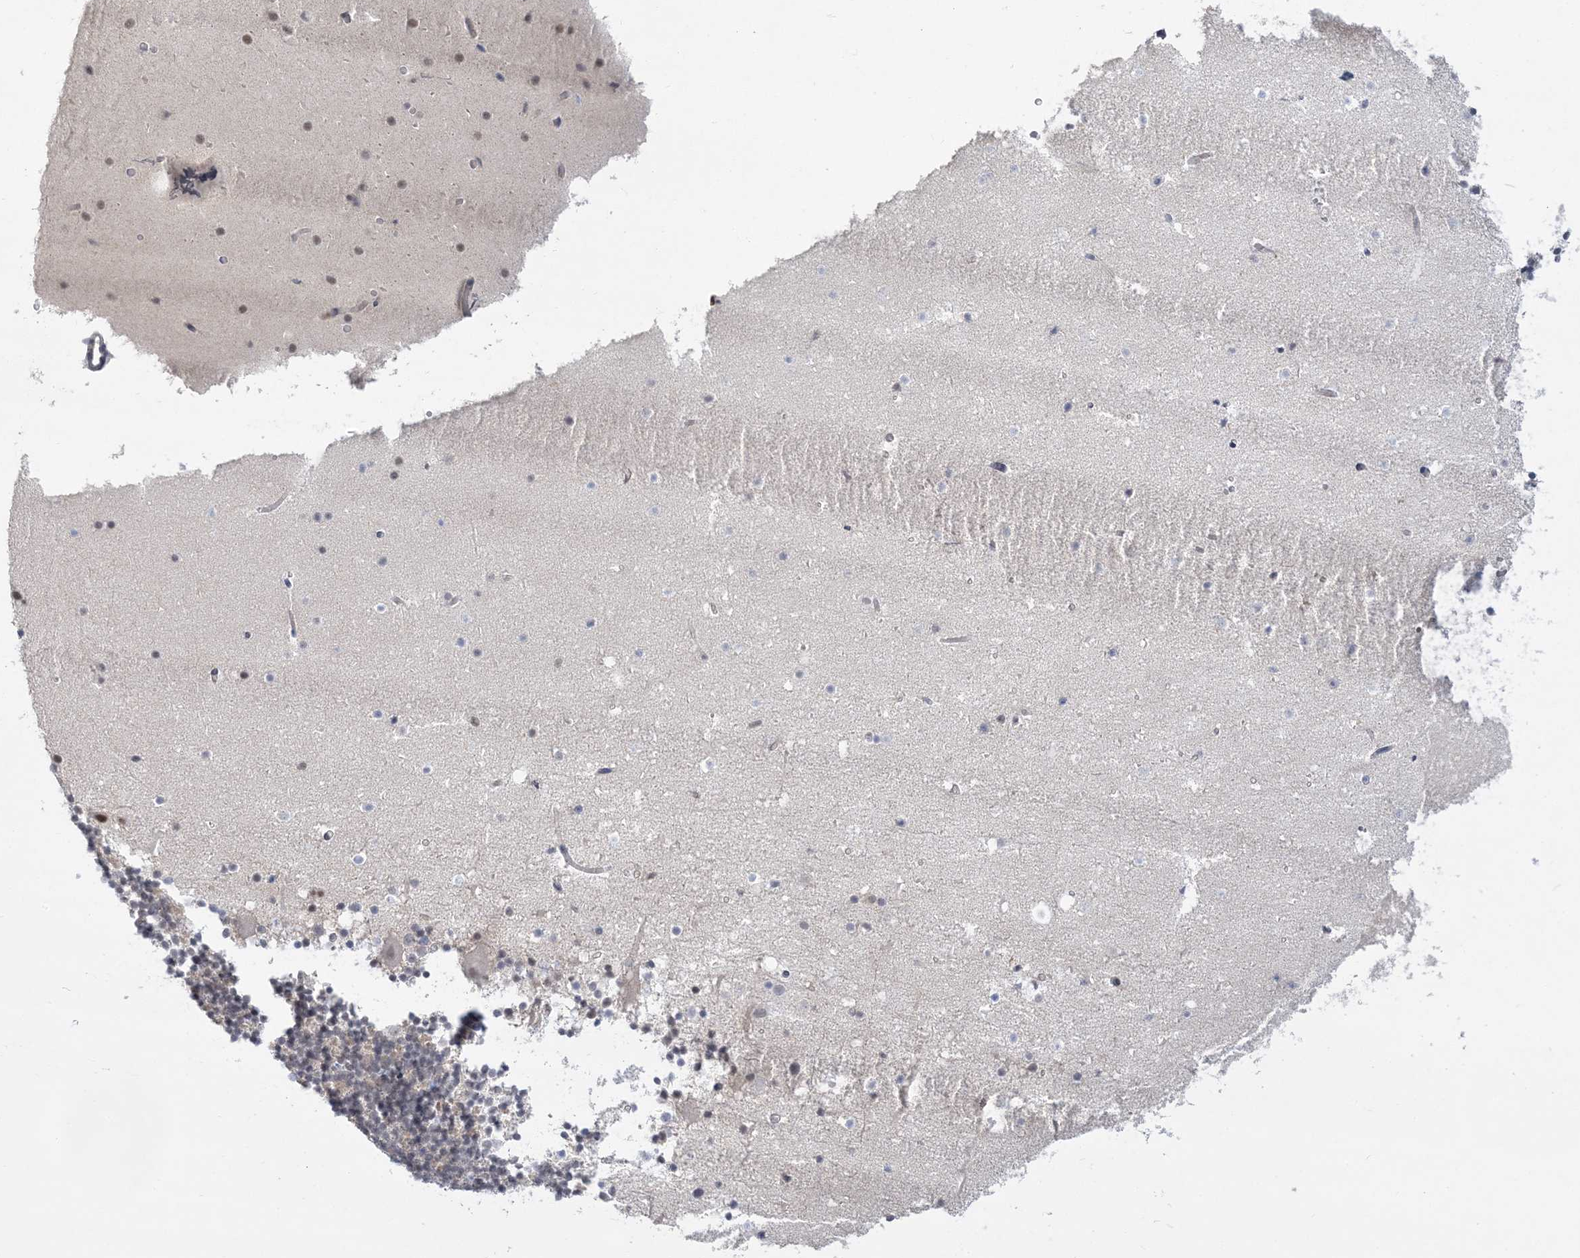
{"staining": {"intensity": "negative", "quantity": "none", "location": "none"}, "tissue": "cerebellum", "cell_type": "Cells in granular layer", "image_type": "normal", "snomed": [{"axis": "morphology", "description": "Normal tissue, NOS"}, {"axis": "topography", "description": "Cerebellum"}], "caption": "Immunohistochemistry (IHC) histopathology image of benign cerebellum: human cerebellum stained with DAB (3,3'-diaminobenzidine) exhibits no significant protein expression in cells in granular layer.", "gene": "ANKS1A", "patient": {"sex": "male", "age": 57}}